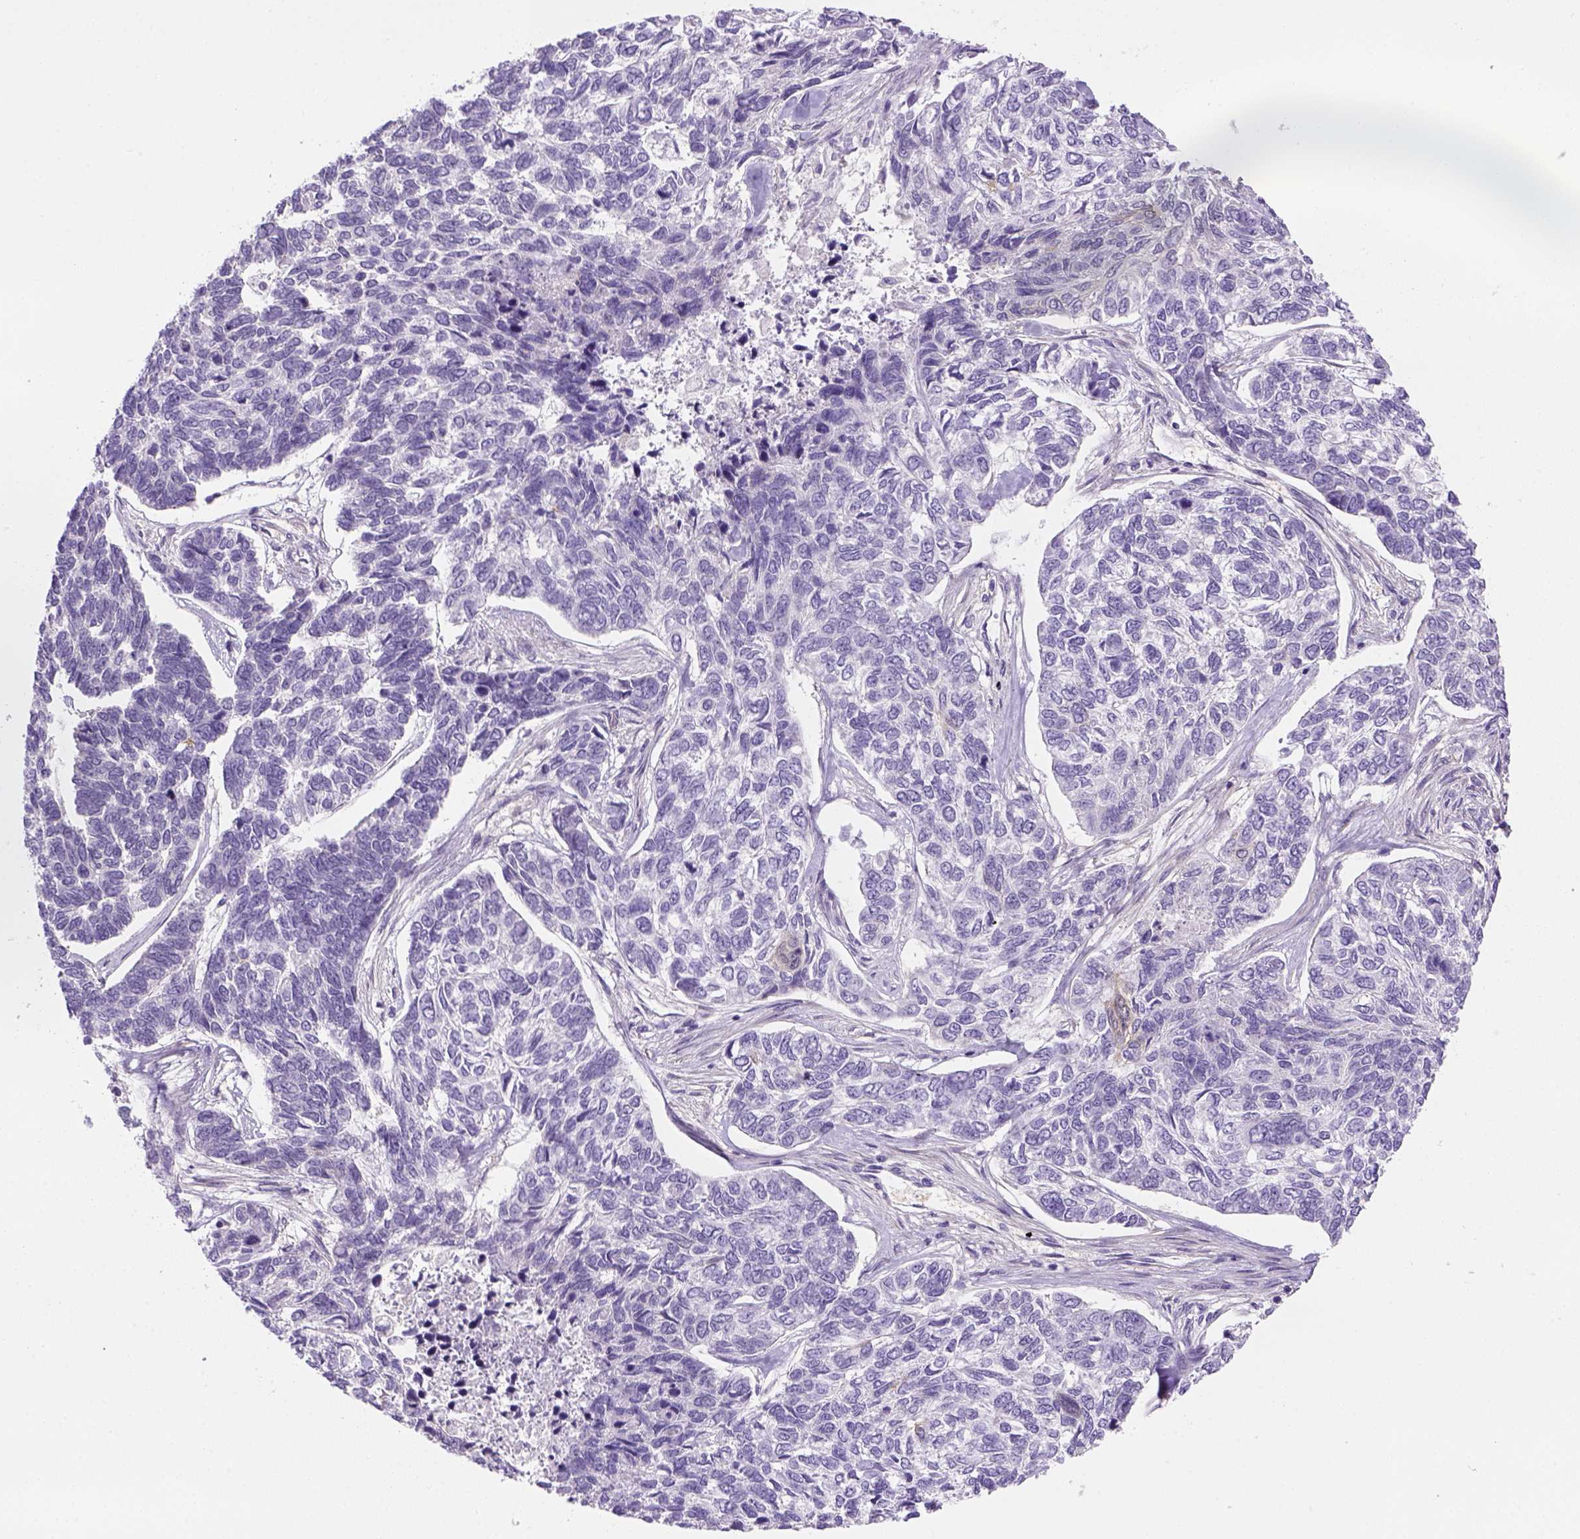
{"staining": {"intensity": "negative", "quantity": "none", "location": "none"}, "tissue": "skin cancer", "cell_type": "Tumor cells", "image_type": "cancer", "snomed": [{"axis": "morphology", "description": "Basal cell carcinoma"}, {"axis": "topography", "description": "Skin"}], "caption": "Skin cancer (basal cell carcinoma) was stained to show a protein in brown. There is no significant staining in tumor cells.", "gene": "CACNB1", "patient": {"sex": "female", "age": 65}}